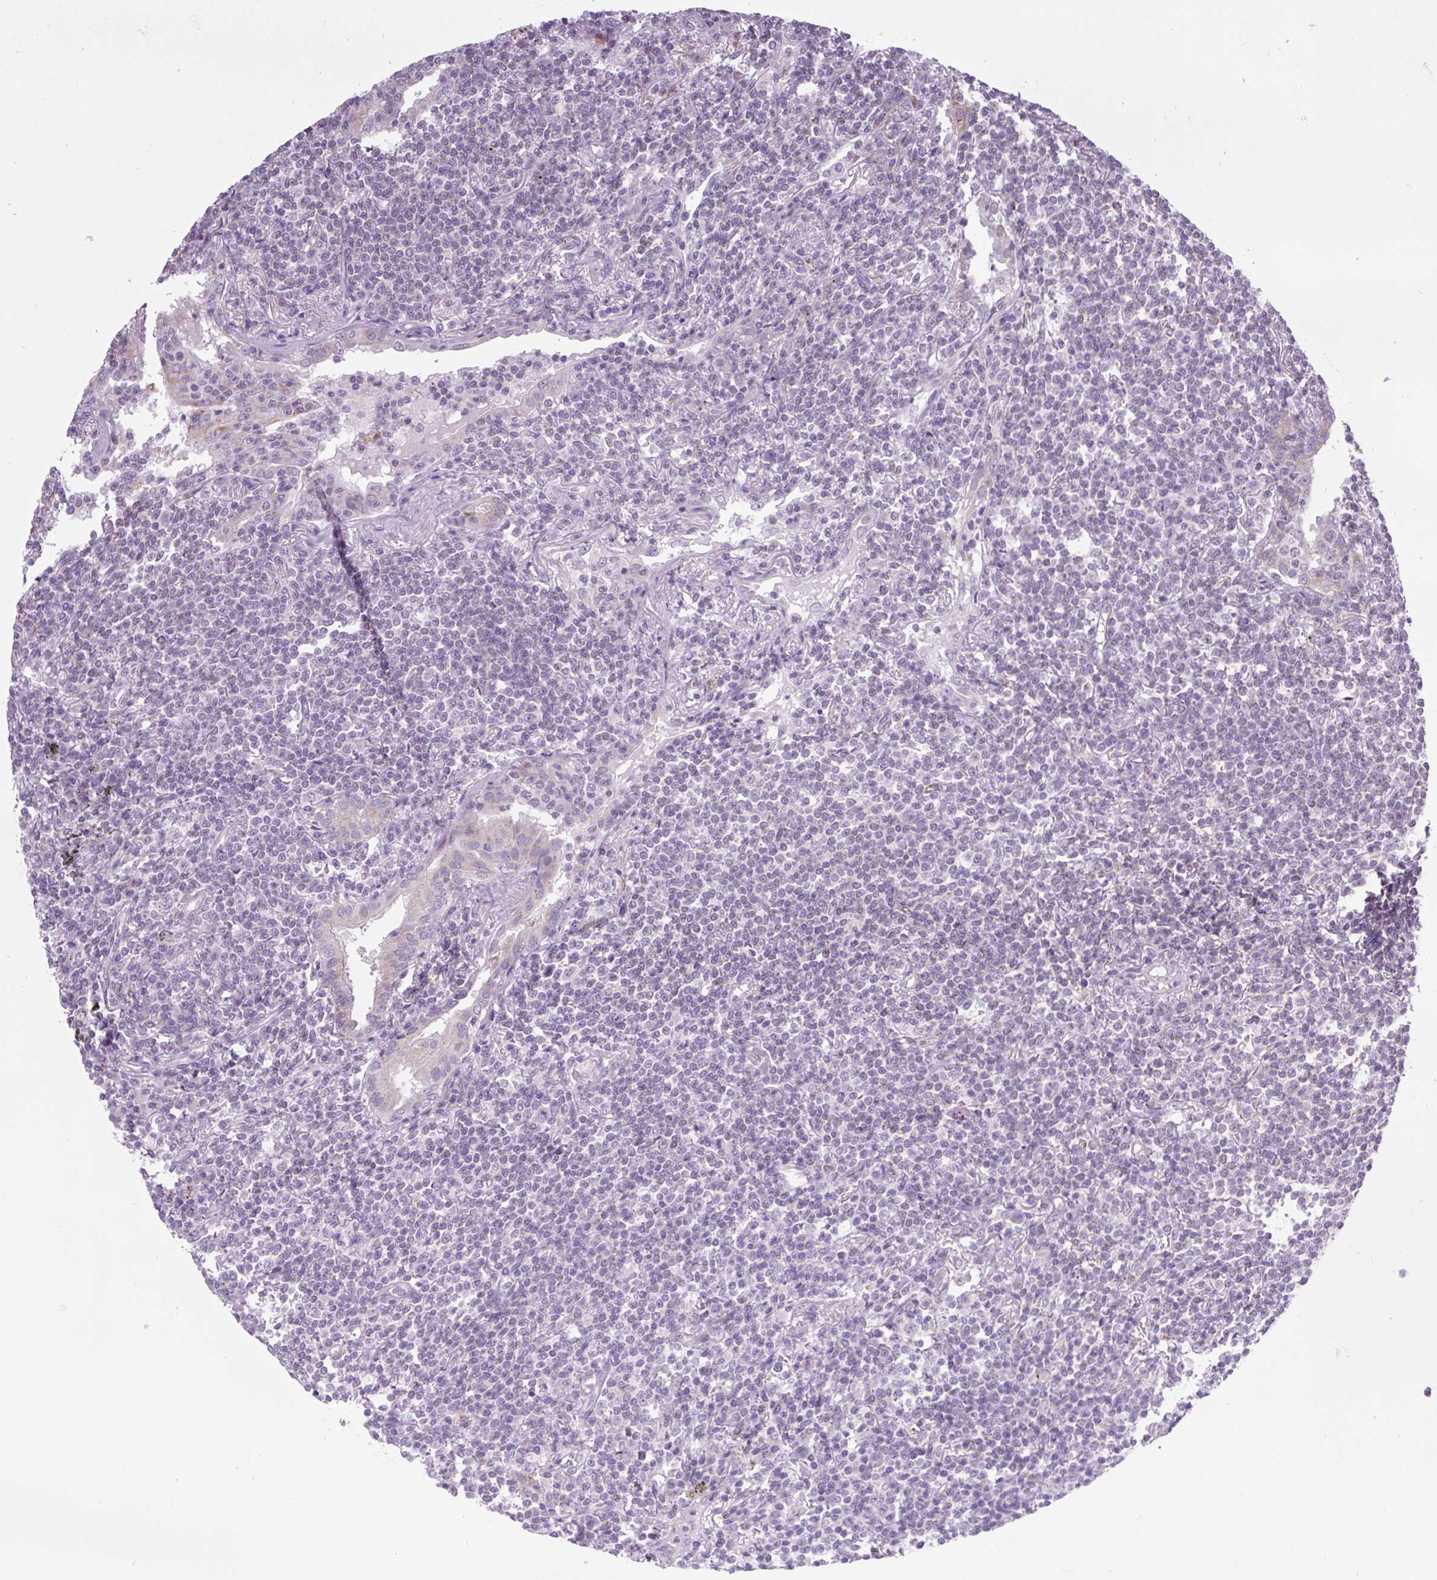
{"staining": {"intensity": "negative", "quantity": "none", "location": "none"}, "tissue": "lymphoma", "cell_type": "Tumor cells", "image_type": "cancer", "snomed": [{"axis": "morphology", "description": "Malignant lymphoma, non-Hodgkin's type, Low grade"}, {"axis": "topography", "description": "Lung"}], "caption": "A photomicrograph of human malignant lymphoma, non-Hodgkin's type (low-grade) is negative for staining in tumor cells. (Stains: DAB (3,3'-diaminobenzidine) immunohistochemistry (IHC) with hematoxylin counter stain, Microscopy: brightfield microscopy at high magnification).", "gene": "RNASE10", "patient": {"sex": "female", "age": 71}}